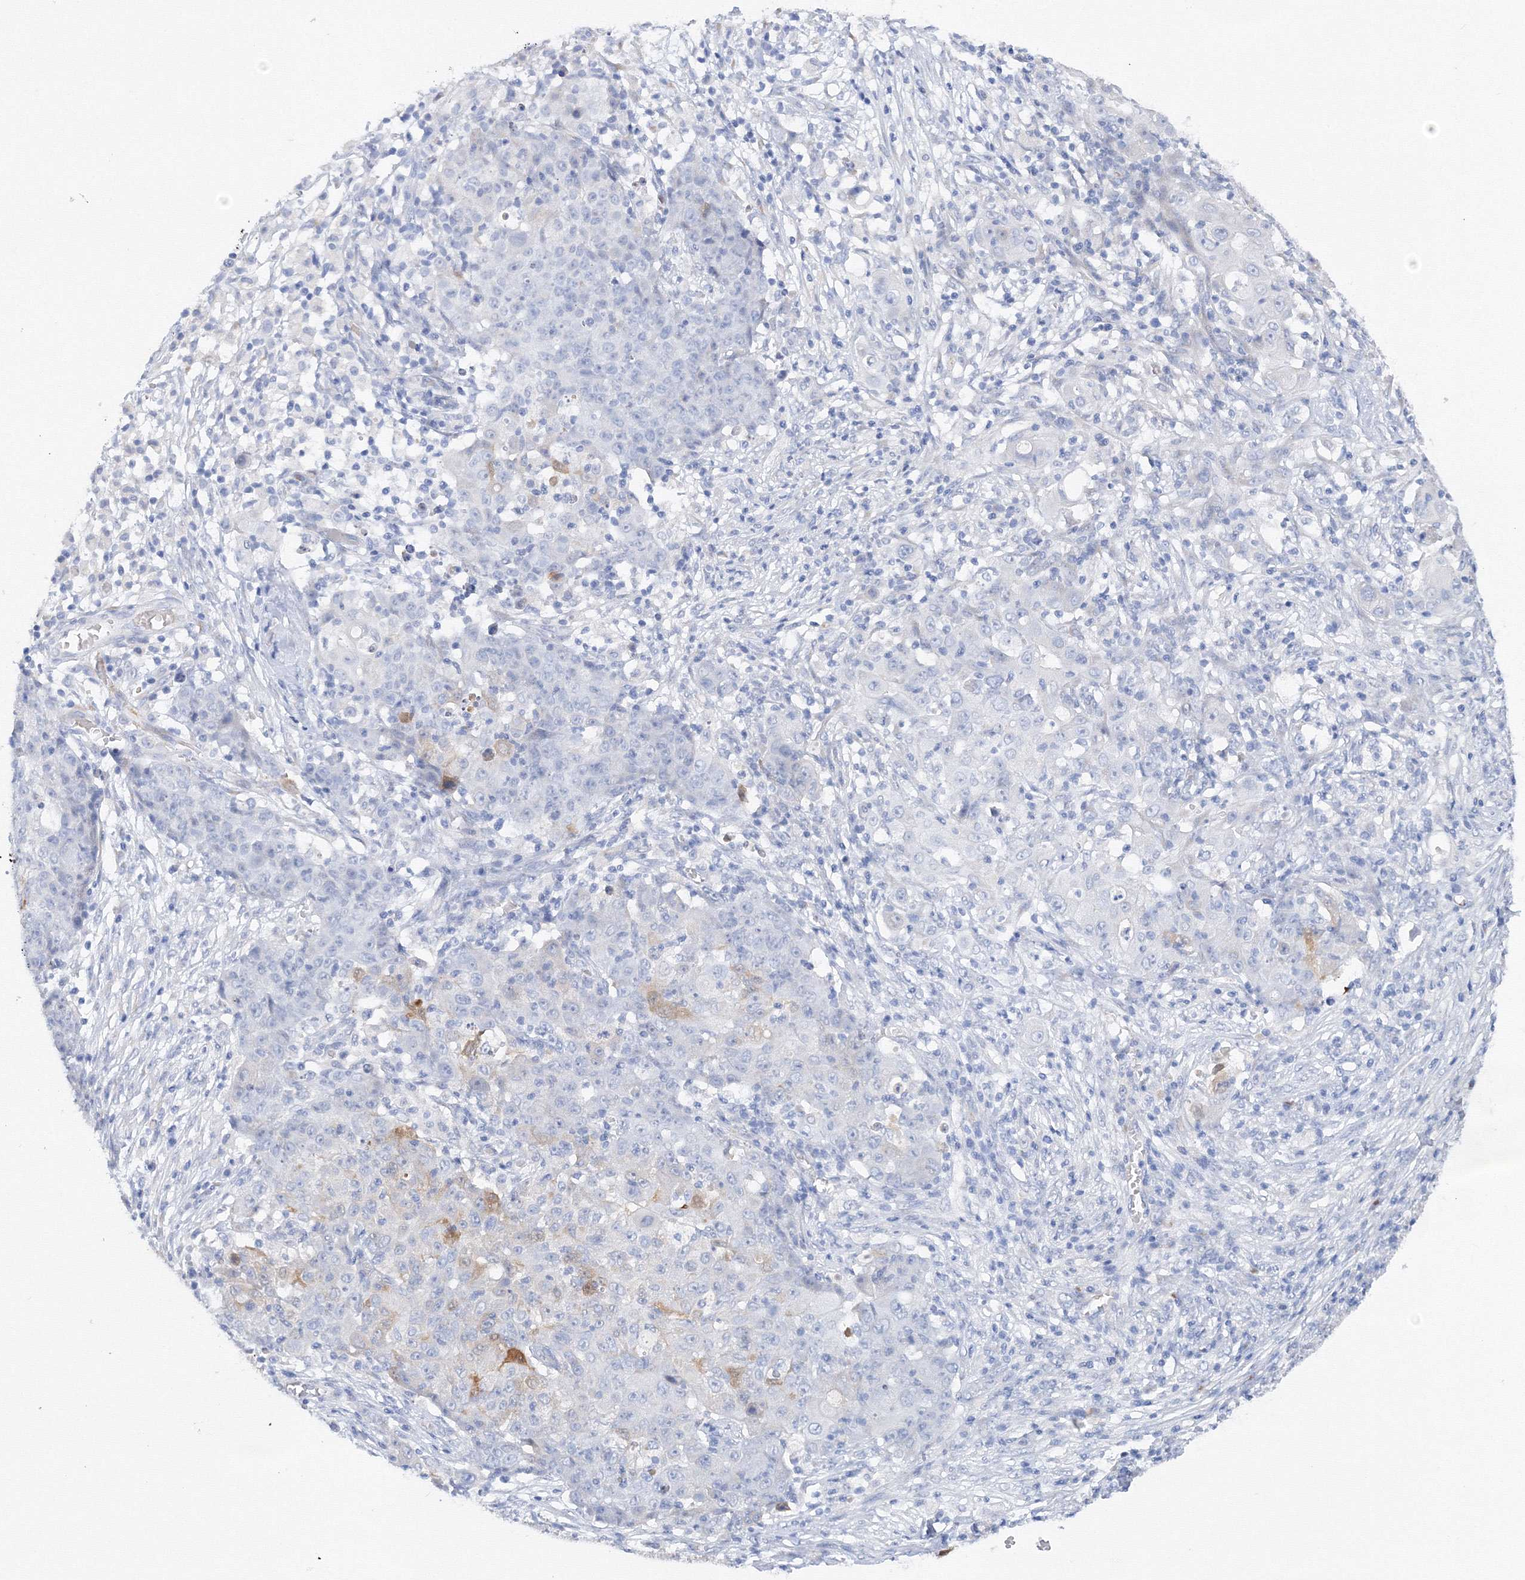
{"staining": {"intensity": "moderate", "quantity": "<25%", "location": "cytoplasmic/membranous"}, "tissue": "ovarian cancer", "cell_type": "Tumor cells", "image_type": "cancer", "snomed": [{"axis": "morphology", "description": "Carcinoma, endometroid"}, {"axis": "topography", "description": "Ovary"}], "caption": "An IHC micrograph of tumor tissue is shown. Protein staining in brown labels moderate cytoplasmic/membranous positivity in endometroid carcinoma (ovarian) within tumor cells.", "gene": "TAMM41", "patient": {"sex": "female", "age": 42}}